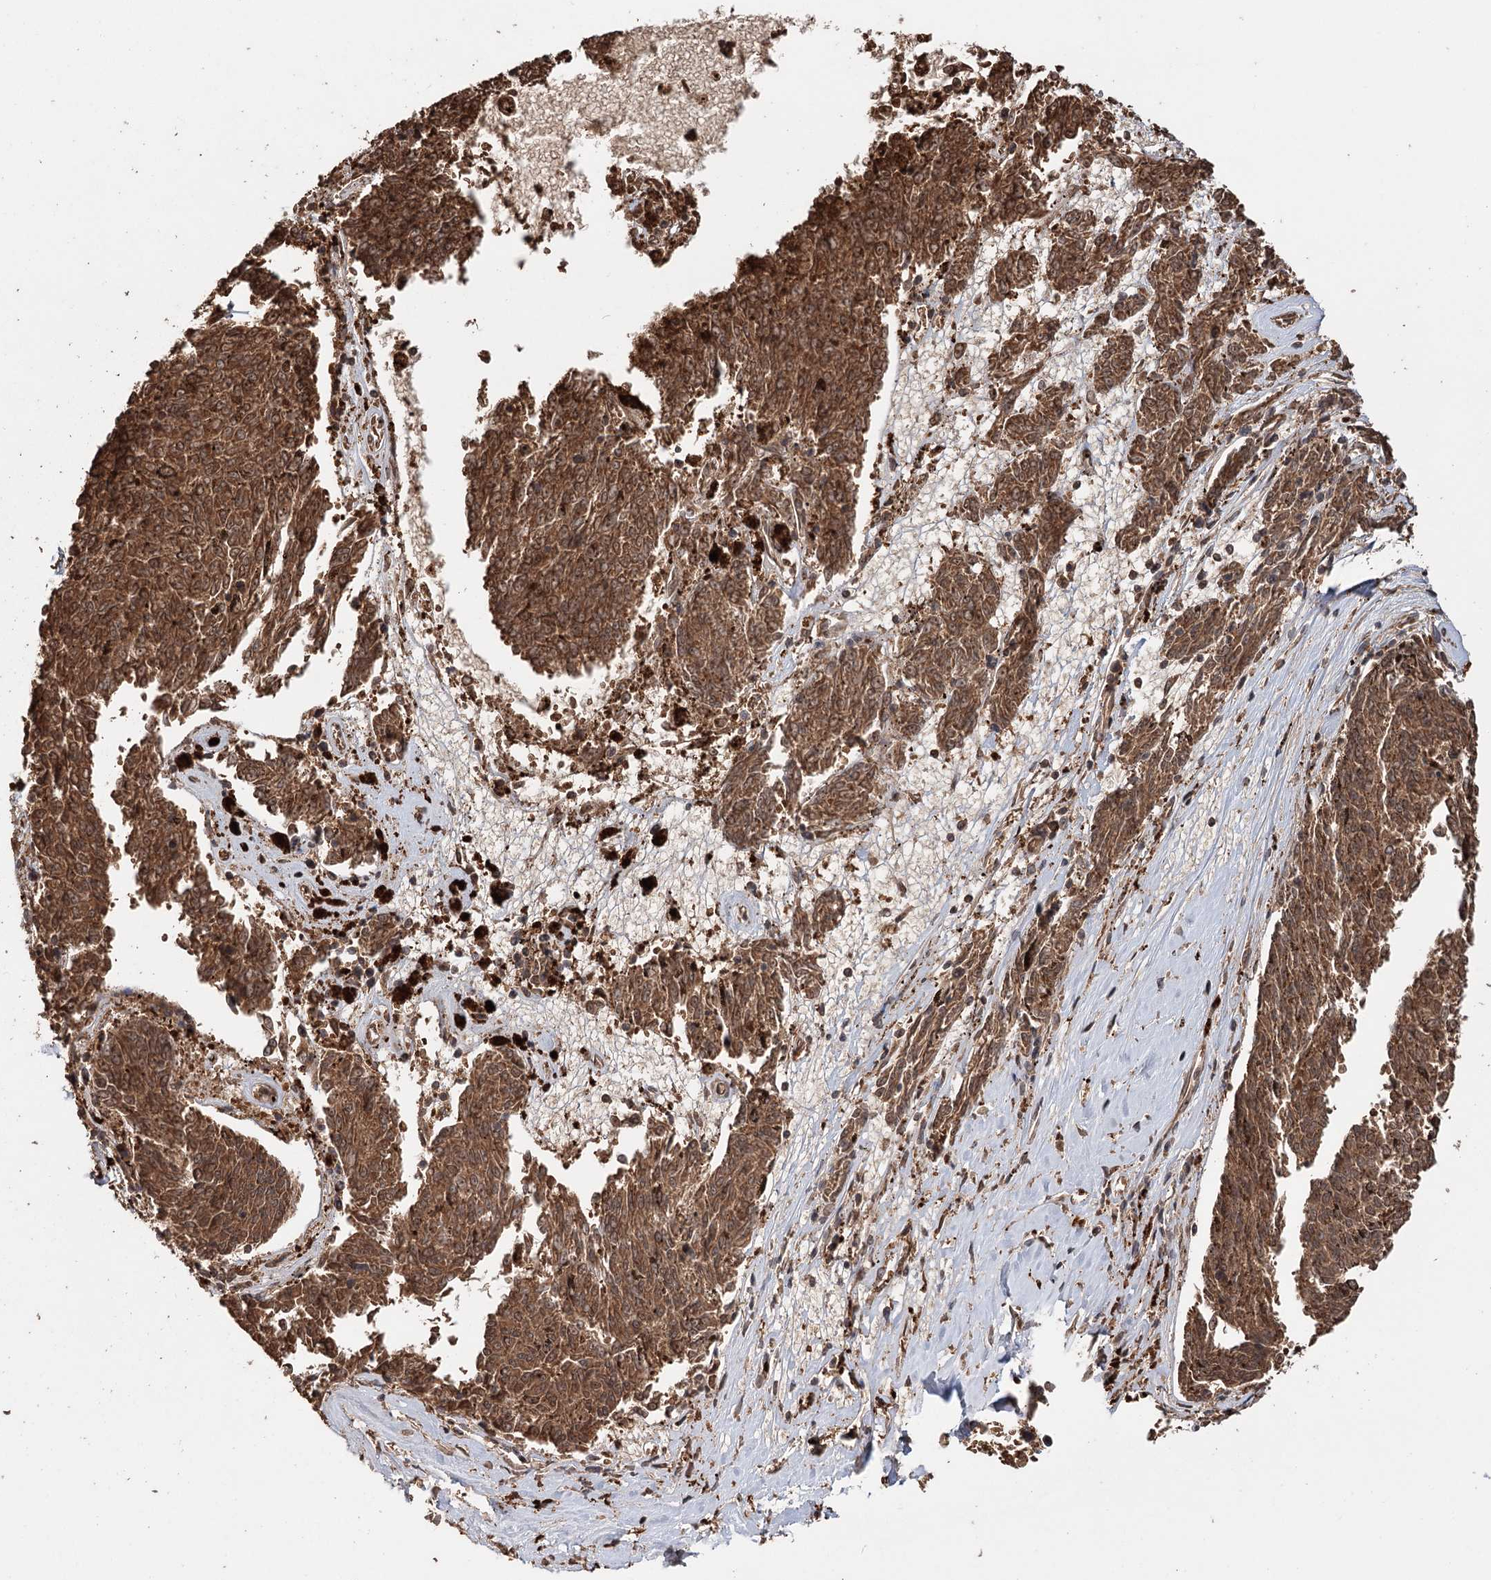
{"staining": {"intensity": "moderate", "quantity": ">75%", "location": "cytoplasmic/membranous,nuclear"}, "tissue": "melanoma", "cell_type": "Tumor cells", "image_type": "cancer", "snomed": [{"axis": "morphology", "description": "Malignant melanoma, NOS"}, {"axis": "topography", "description": "Skin"}], "caption": "Tumor cells exhibit moderate cytoplasmic/membranous and nuclear positivity in about >75% of cells in malignant melanoma.", "gene": "N6AMT1", "patient": {"sex": "female", "age": 72}}